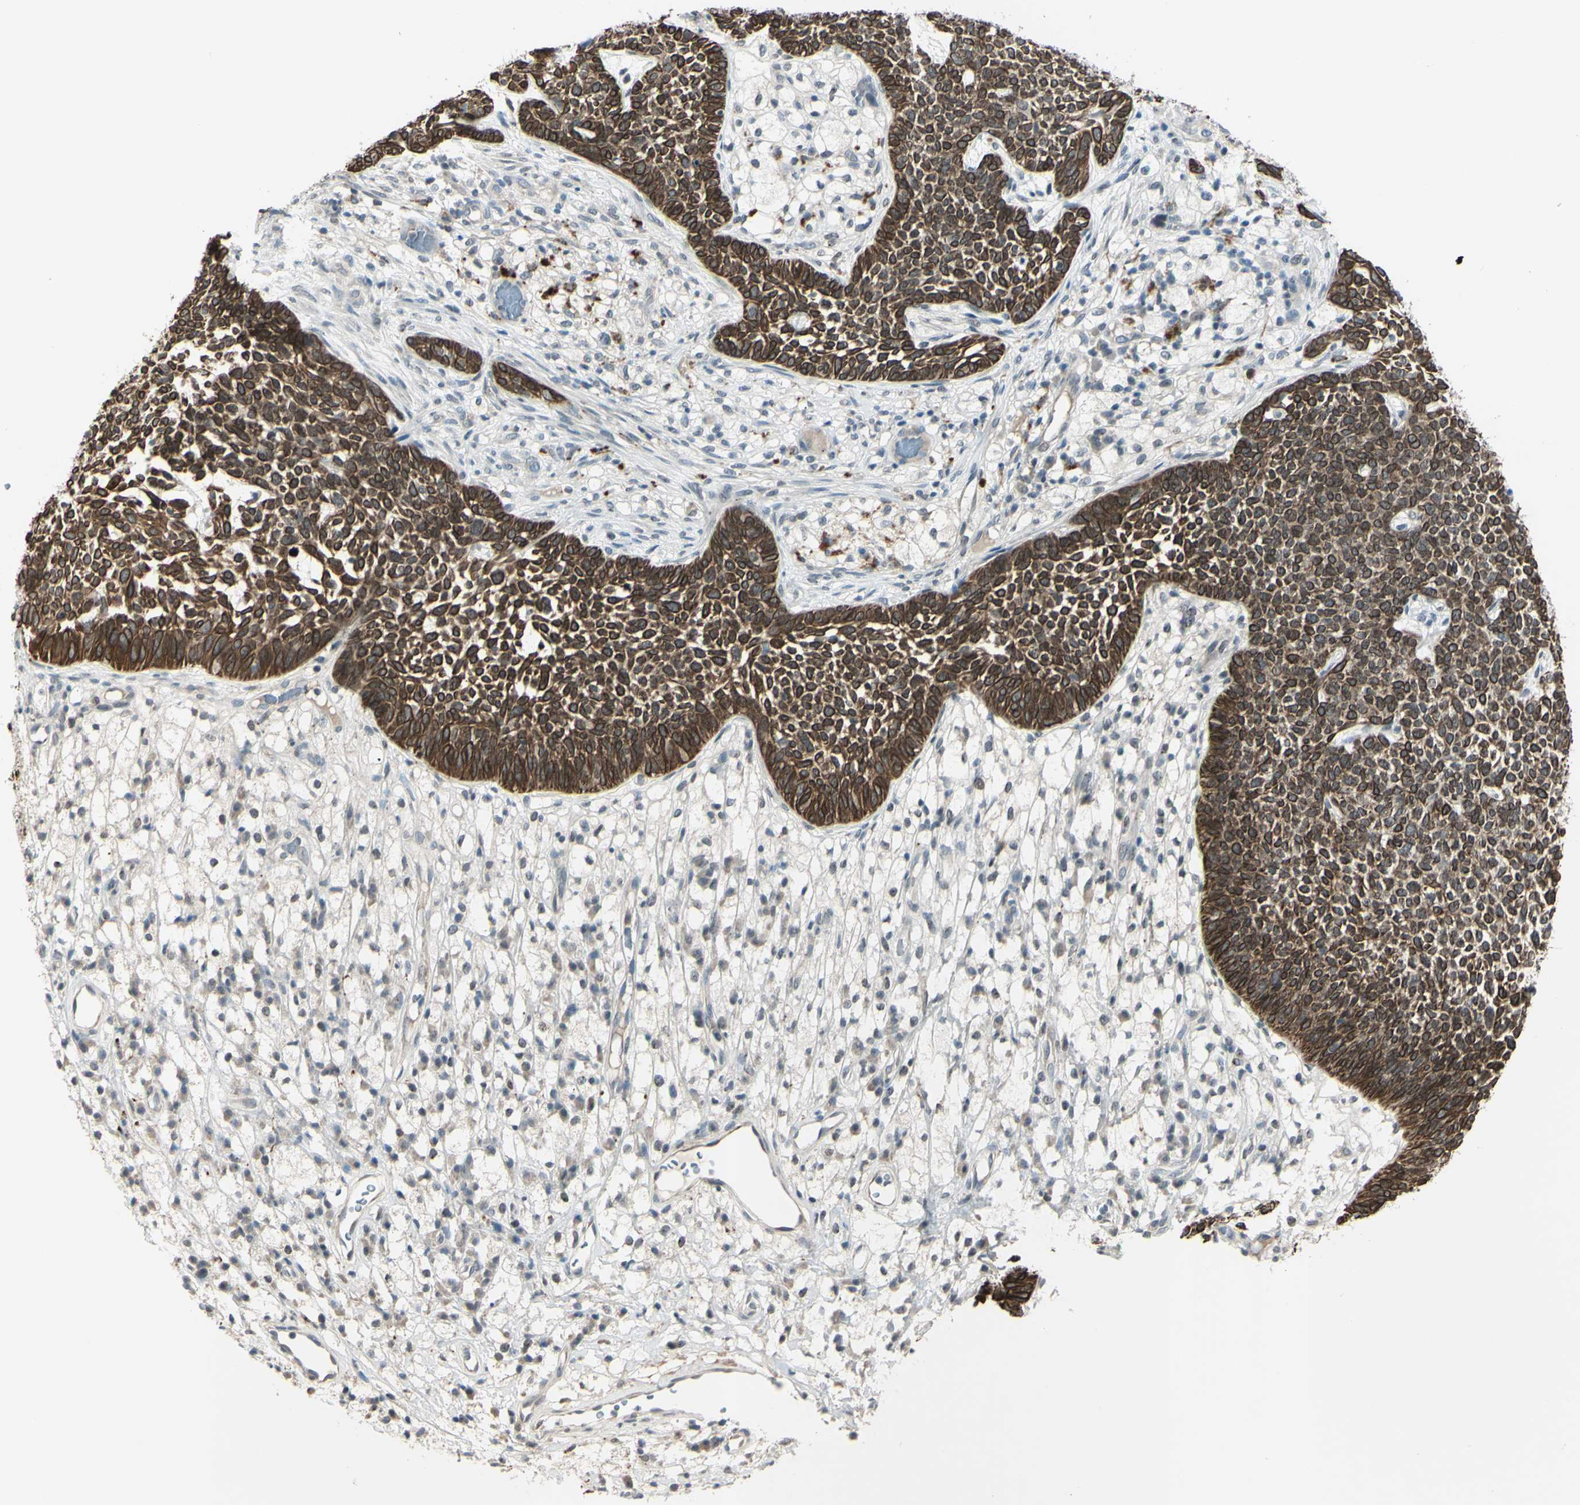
{"staining": {"intensity": "strong", "quantity": ">75%", "location": "cytoplasmic/membranous"}, "tissue": "skin cancer", "cell_type": "Tumor cells", "image_type": "cancer", "snomed": [{"axis": "morphology", "description": "Basal cell carcinoma"}, {"axis": "topography", "description": "Skin"}], "caption": "DAB immunohistochemical staining of skin basal cell carcinoma exhibits strong cytoplasmic/membranous protein expression in about >75% of tumor cells.", "gene": "FGFR2", "patient": {"sex": "female", "age": 84}}